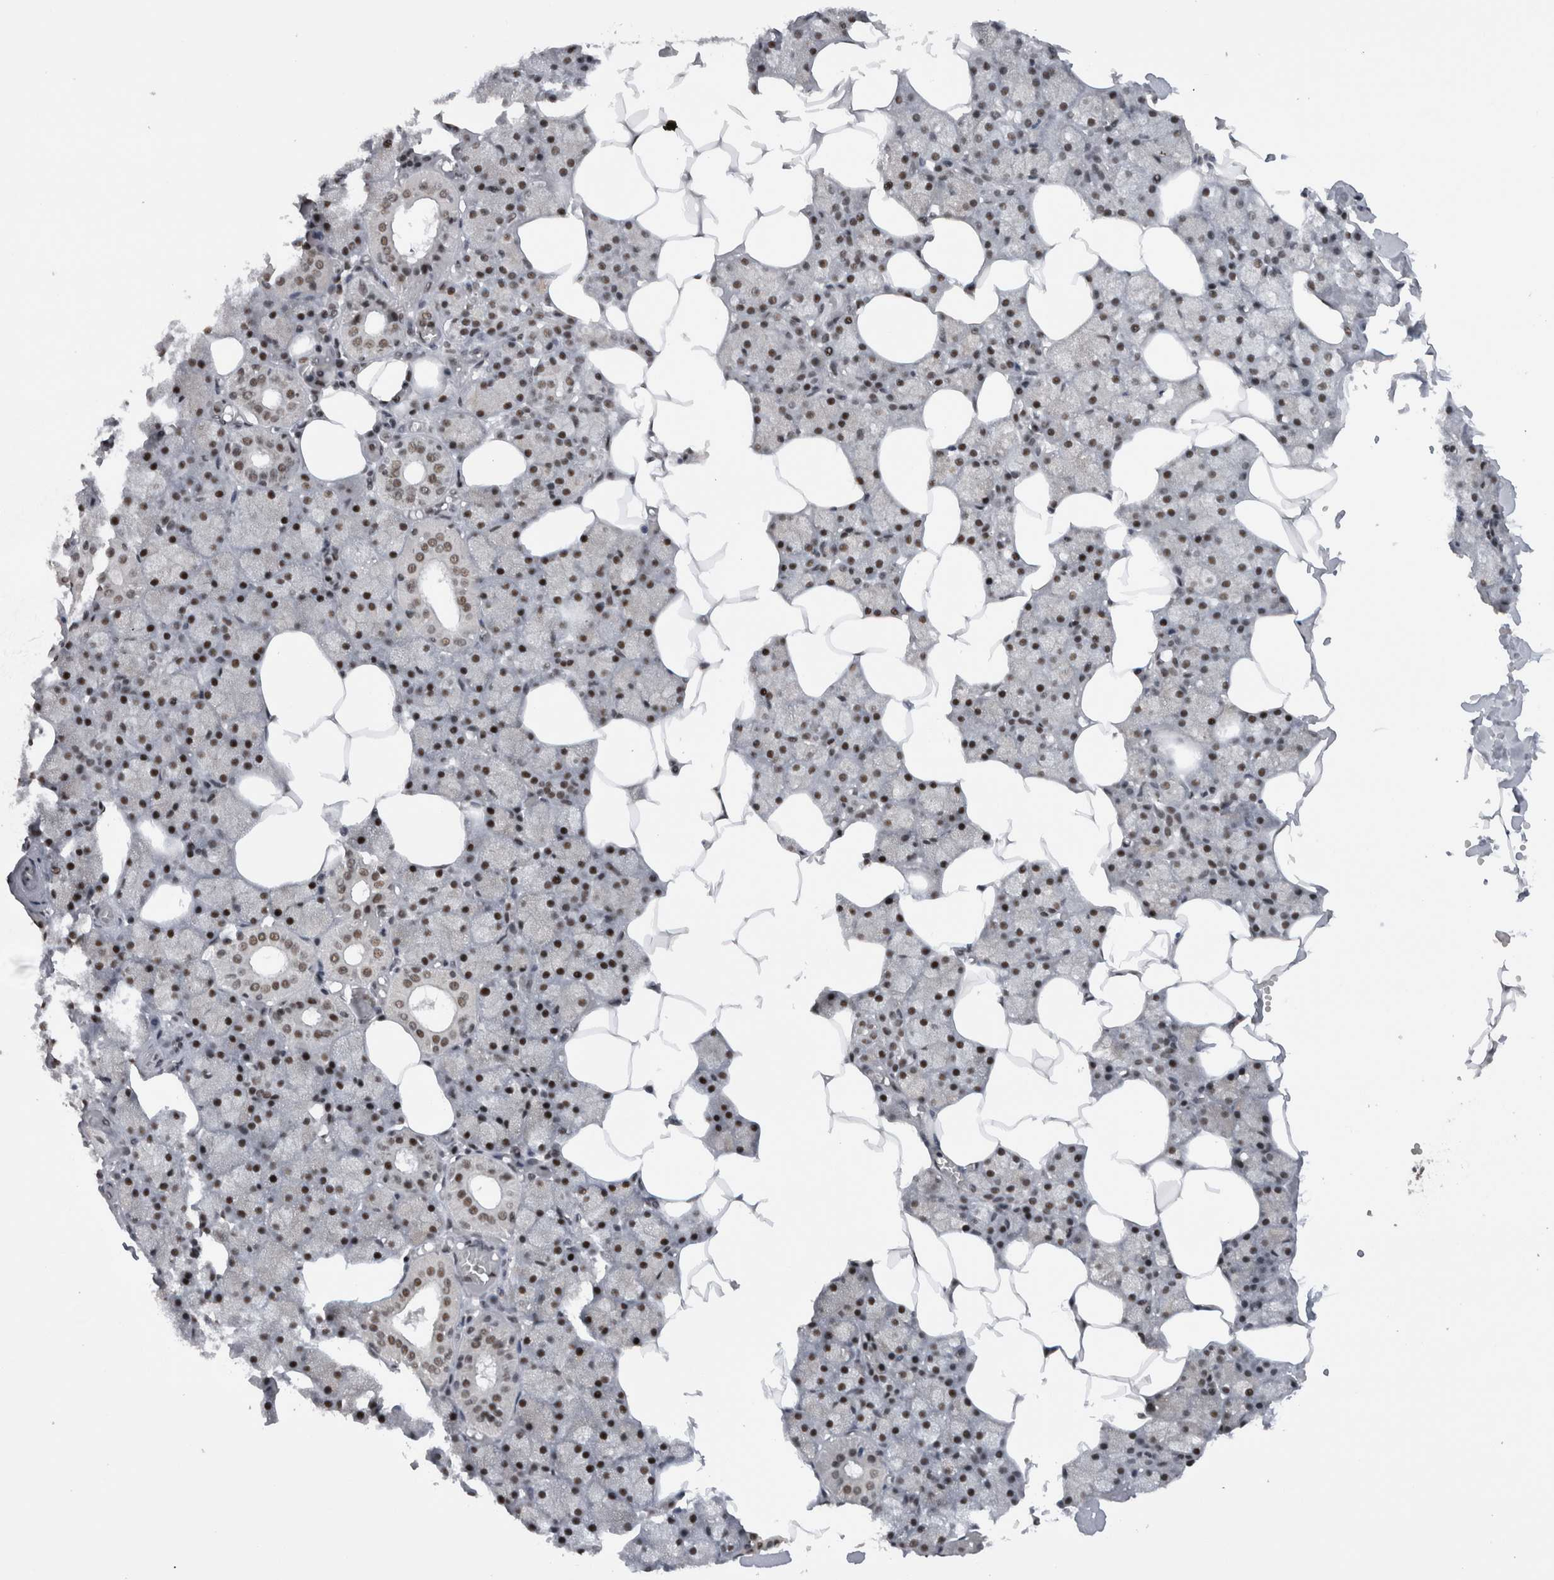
{"staining": {"intensity": "moderate", "quantity": "25%-75%", "location": "nuclear"}, "tissue": "salivary gland", "cell_type": "Glandular cells", "image_type": "normal", "snomed": [{"axis": "morphology", "description": "Normal tissue, NOS"}, {"axis": "topography", "description": "Salivary gland"}], "caption": "Immunohistochemical staining of unremarkable human salivary gland displays moderate nuclear protein positivity in about 25%-75% of glandular cells. (IHC, brightfield microscopy, high magnification).", "gene": "CDK11A", "patient": {"sex": "male", "age": 62}}